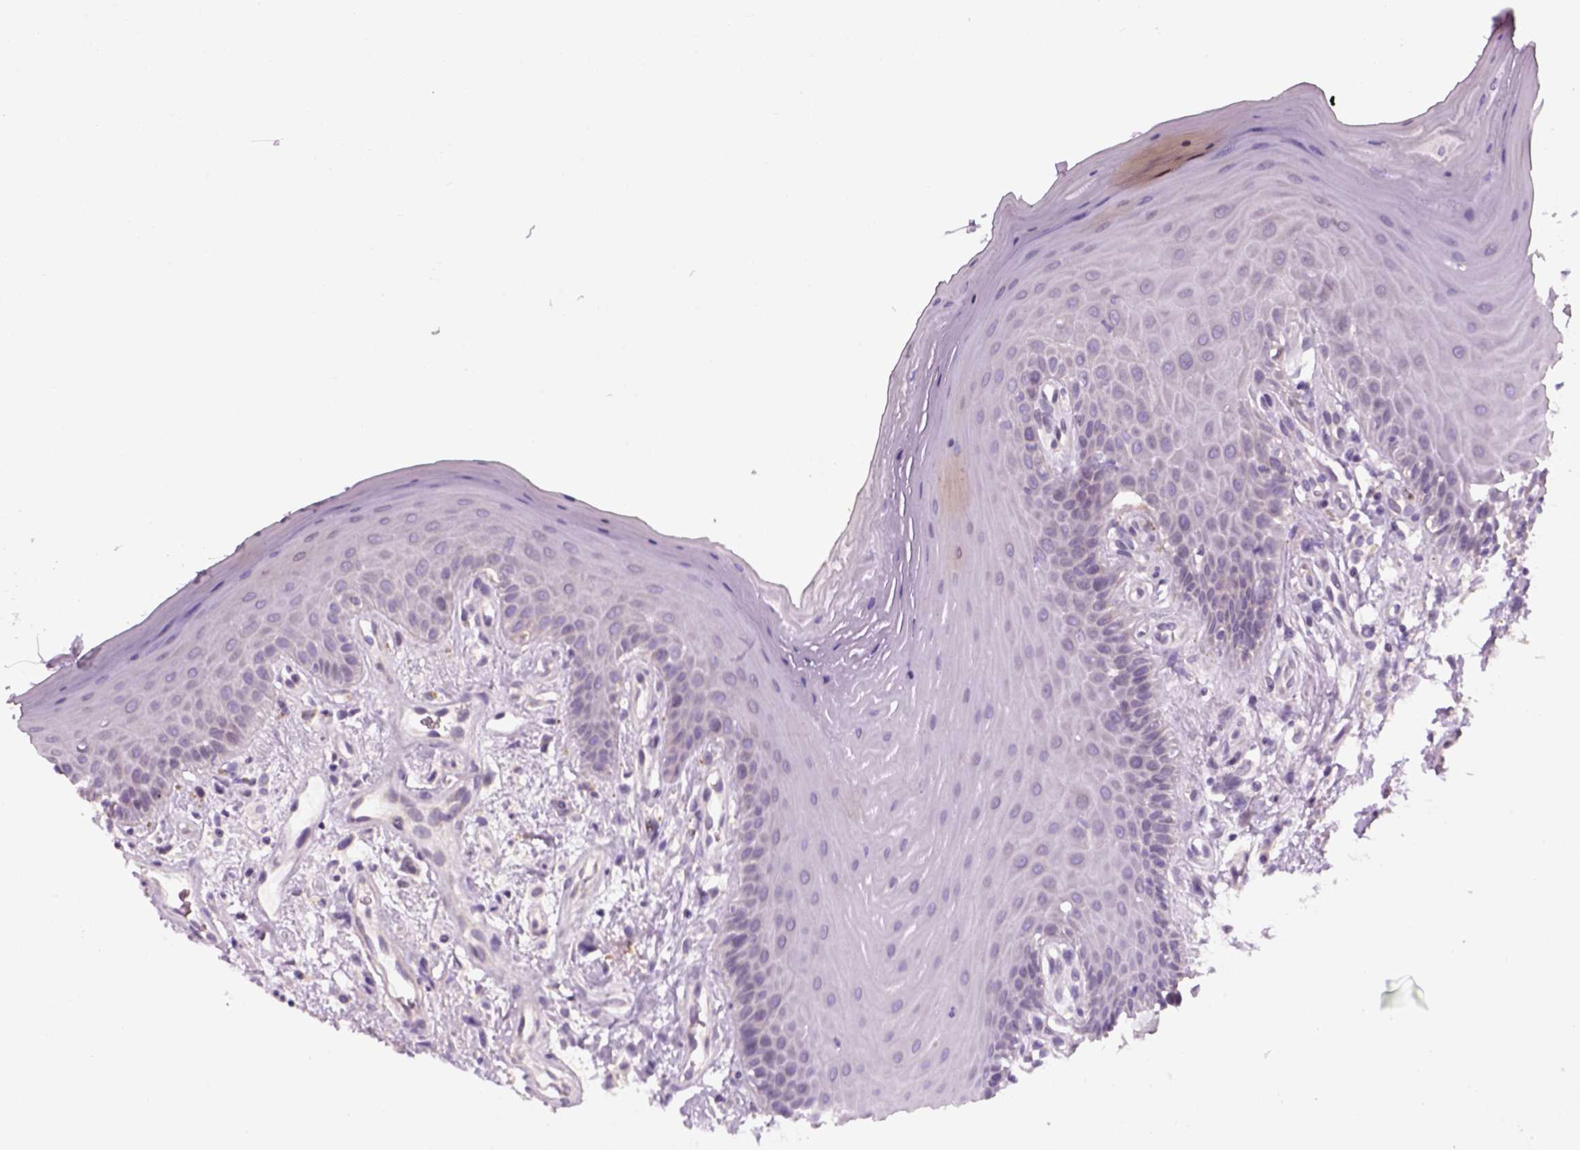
{"staining": {"intensity": "negative", "quantity": "none", "location": "none"}, "tissue": "oral mucosa", "cell_type": "Squamous epithelial cells", "image_type": "normal", "snomed": [{"axis": "morphology", "description": "Normal tissue, NOS"}, {"axis": "morphology", "description": "Normal morphology"}, {"axis": "topography", "description": "Oral tissue"}], "caption": "Benign oral mucosa was stained to show a protein in brown. There is no significant expression in squamous epithelial cells. (Brightfield microscopy of DAB immunohistochemistry at high magnification).", "gene": "ELOVL3", "patient": {"sex": "female", "age": 76}}